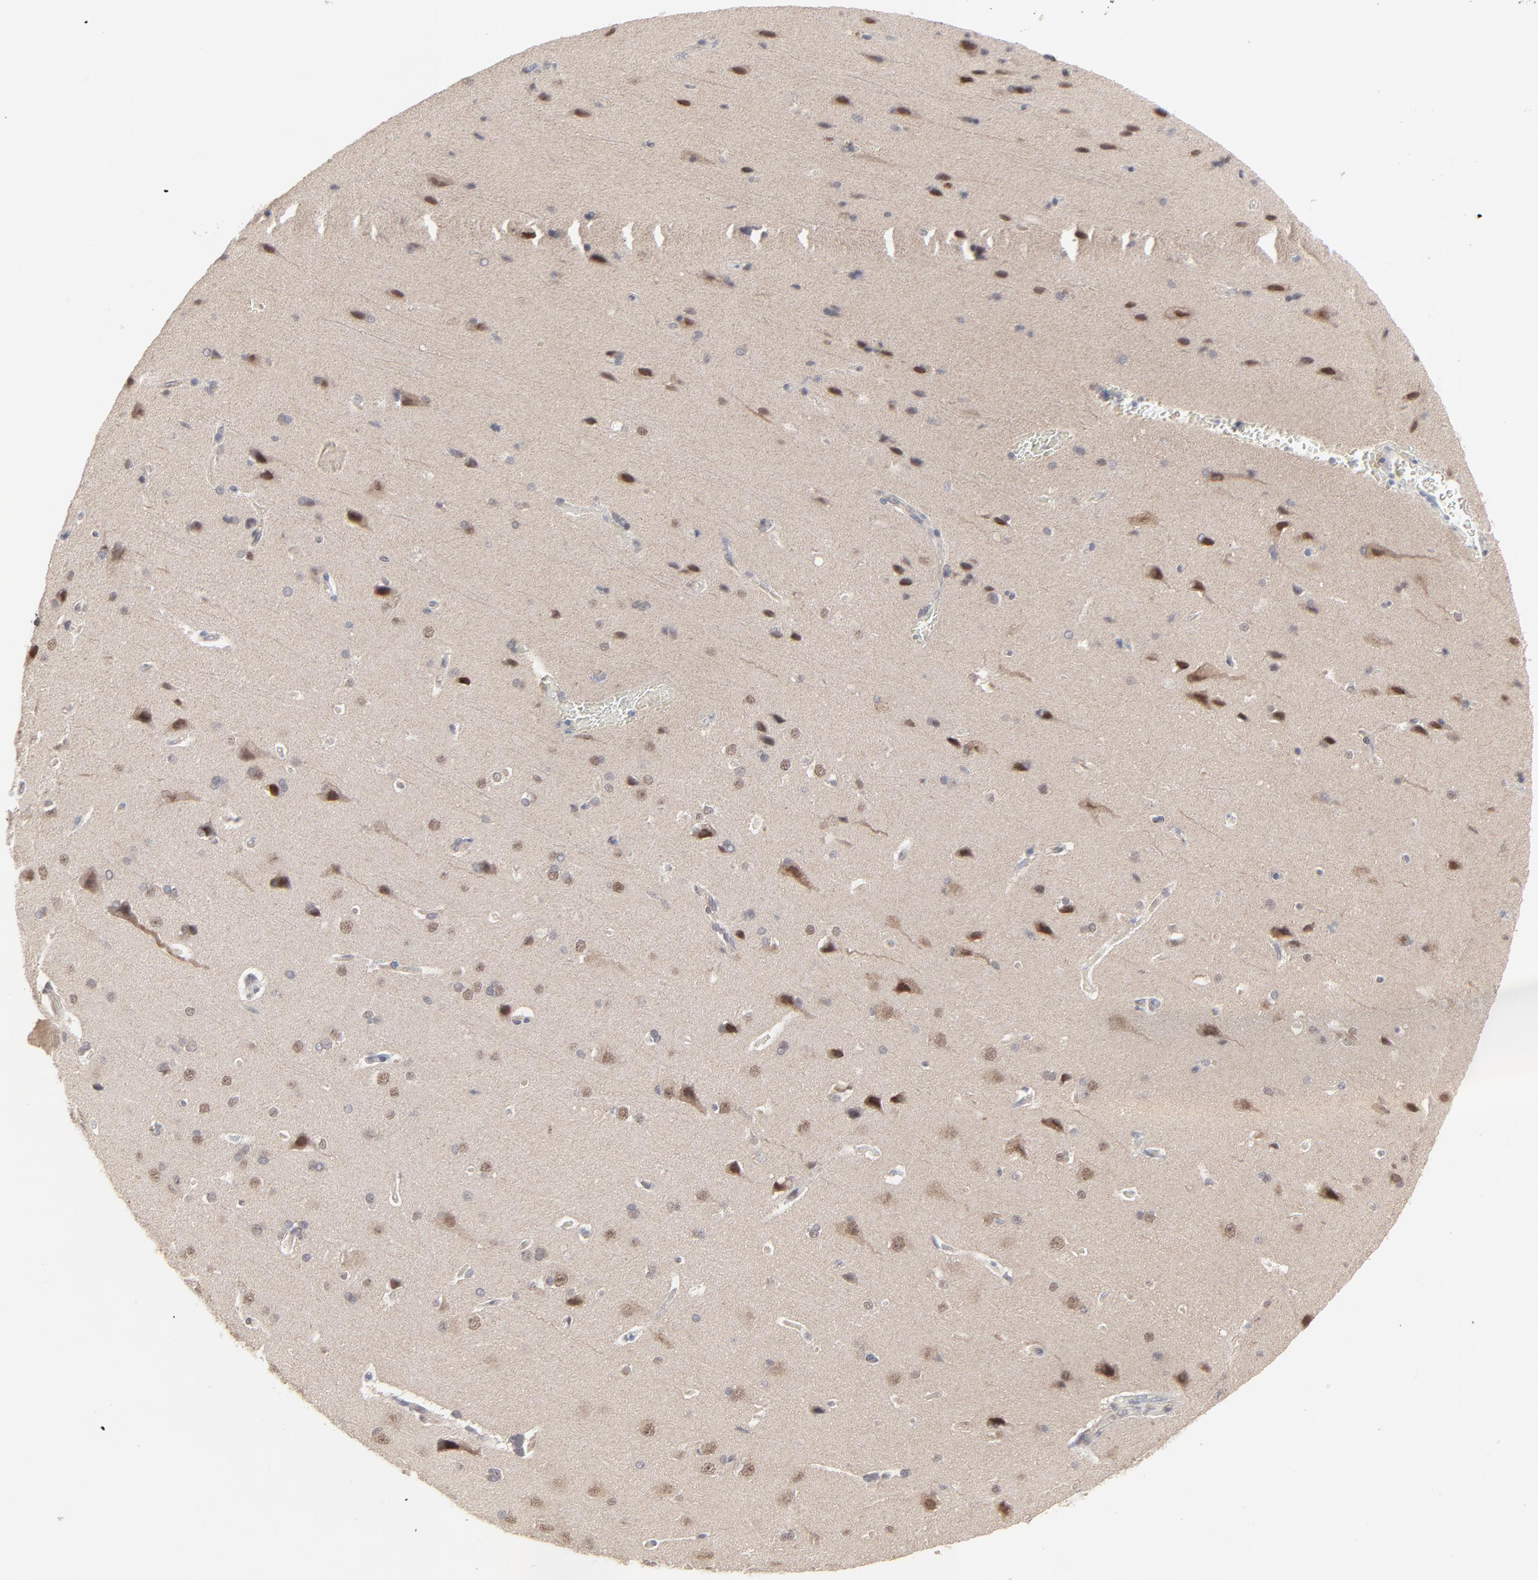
{"staining": {"intensity": "negative", "quantity": "none", "location": "none"}, "tissue": "cerebral cortex", "cell_type": "Endothelial cells", "image_type": "normal", "snomed": [{"axis": "morphology", "description": "Normal tissue, NOS"}, {"axis": "topography", "description": "Cerebral cortex"}], "caption": "The micrograph demonstrates no significant staining in endothelial cells of cerebral cortex.", "gene": "FAM199X", "patient": {"sex": "male", "age": 62}}